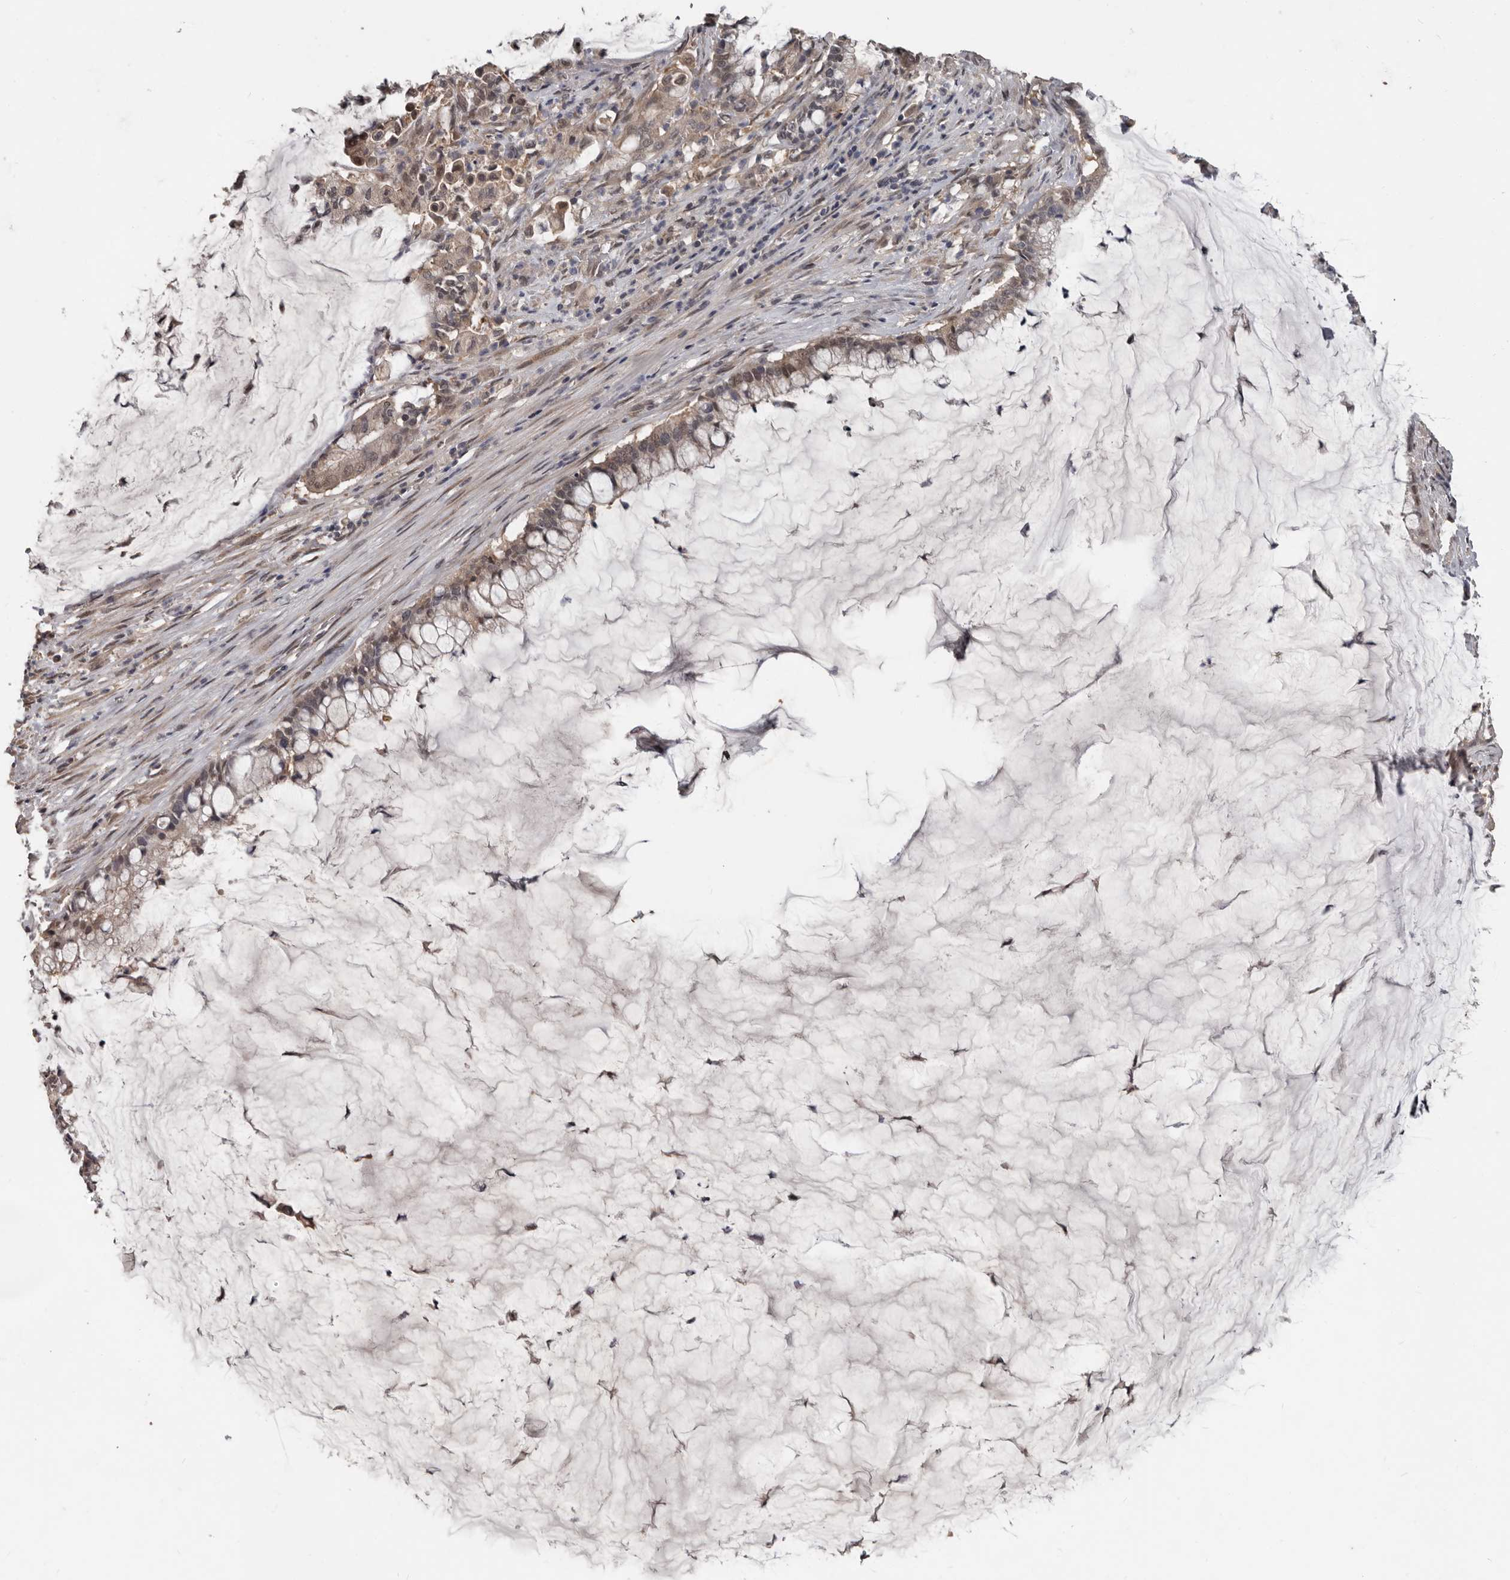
{"staining": {"intensity": "moderate", "quantity": ">75%", "location": "cytoplasmic/membranous"}, "tissue": "pancreatic cancer", "cell_type": "Tumor cells", "image_type": "cancer", "snomed": [{"axis": "morphology", "description": "Adenocarcinoma, NOS"}, {"axis": "topography", "description": "Pancreas"}], "caption": "Tumor cells show medium levels of moderate cytoplasmic/membranous expression in about >75% of cells in pancreatic cancer.", "gene": "ZFP14", "patient": {"sex": "male", "age": 41}}